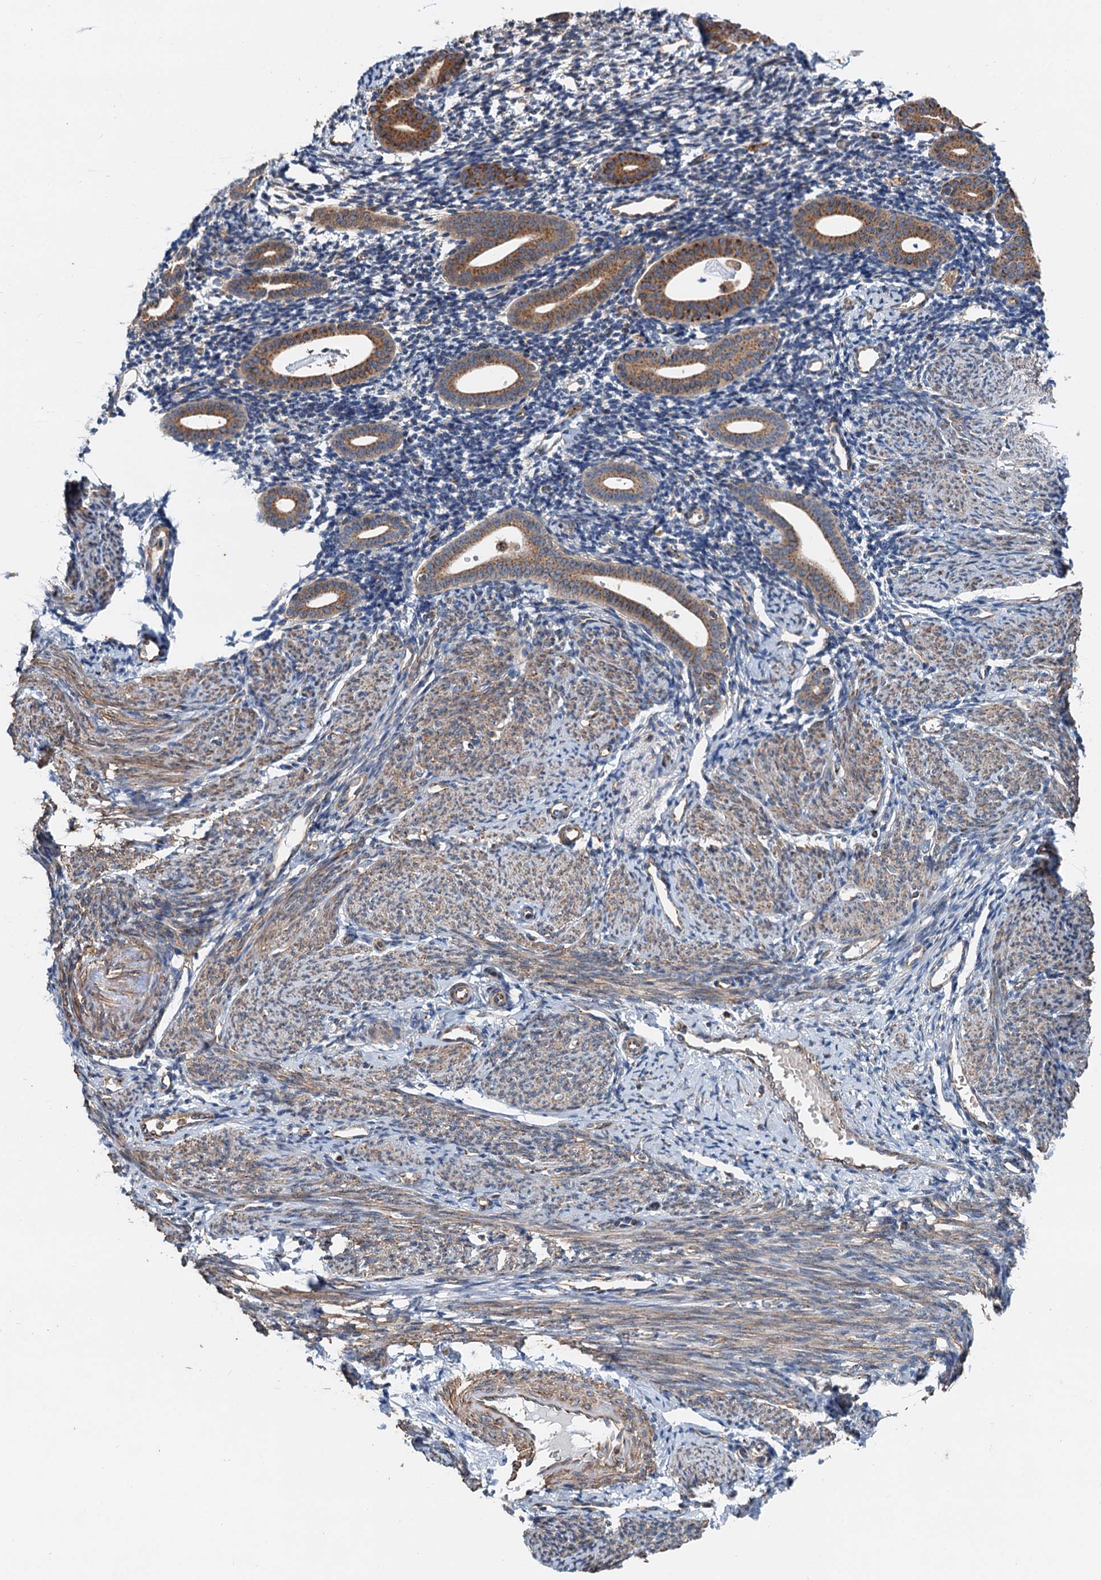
{"staining": {"intensity": "negative", "quantity": "none", "location": "none"}, "tissue": "endometrium", "cell_type": "Cells in endometrial stroma", "image_type": "normal", "snomed": [{"axis": "morphology", "description": "Normal tissue, NOS"}, {"axis": "topography", "description": "Endometrium"}], "caption": "Histopathology image shows no protein staining in cells in endometrial stroma of benign endometrium. Nuclei are stained in blue.", "gene": "ANKRD26", "patient": {"sex": "female", "age": 56}}